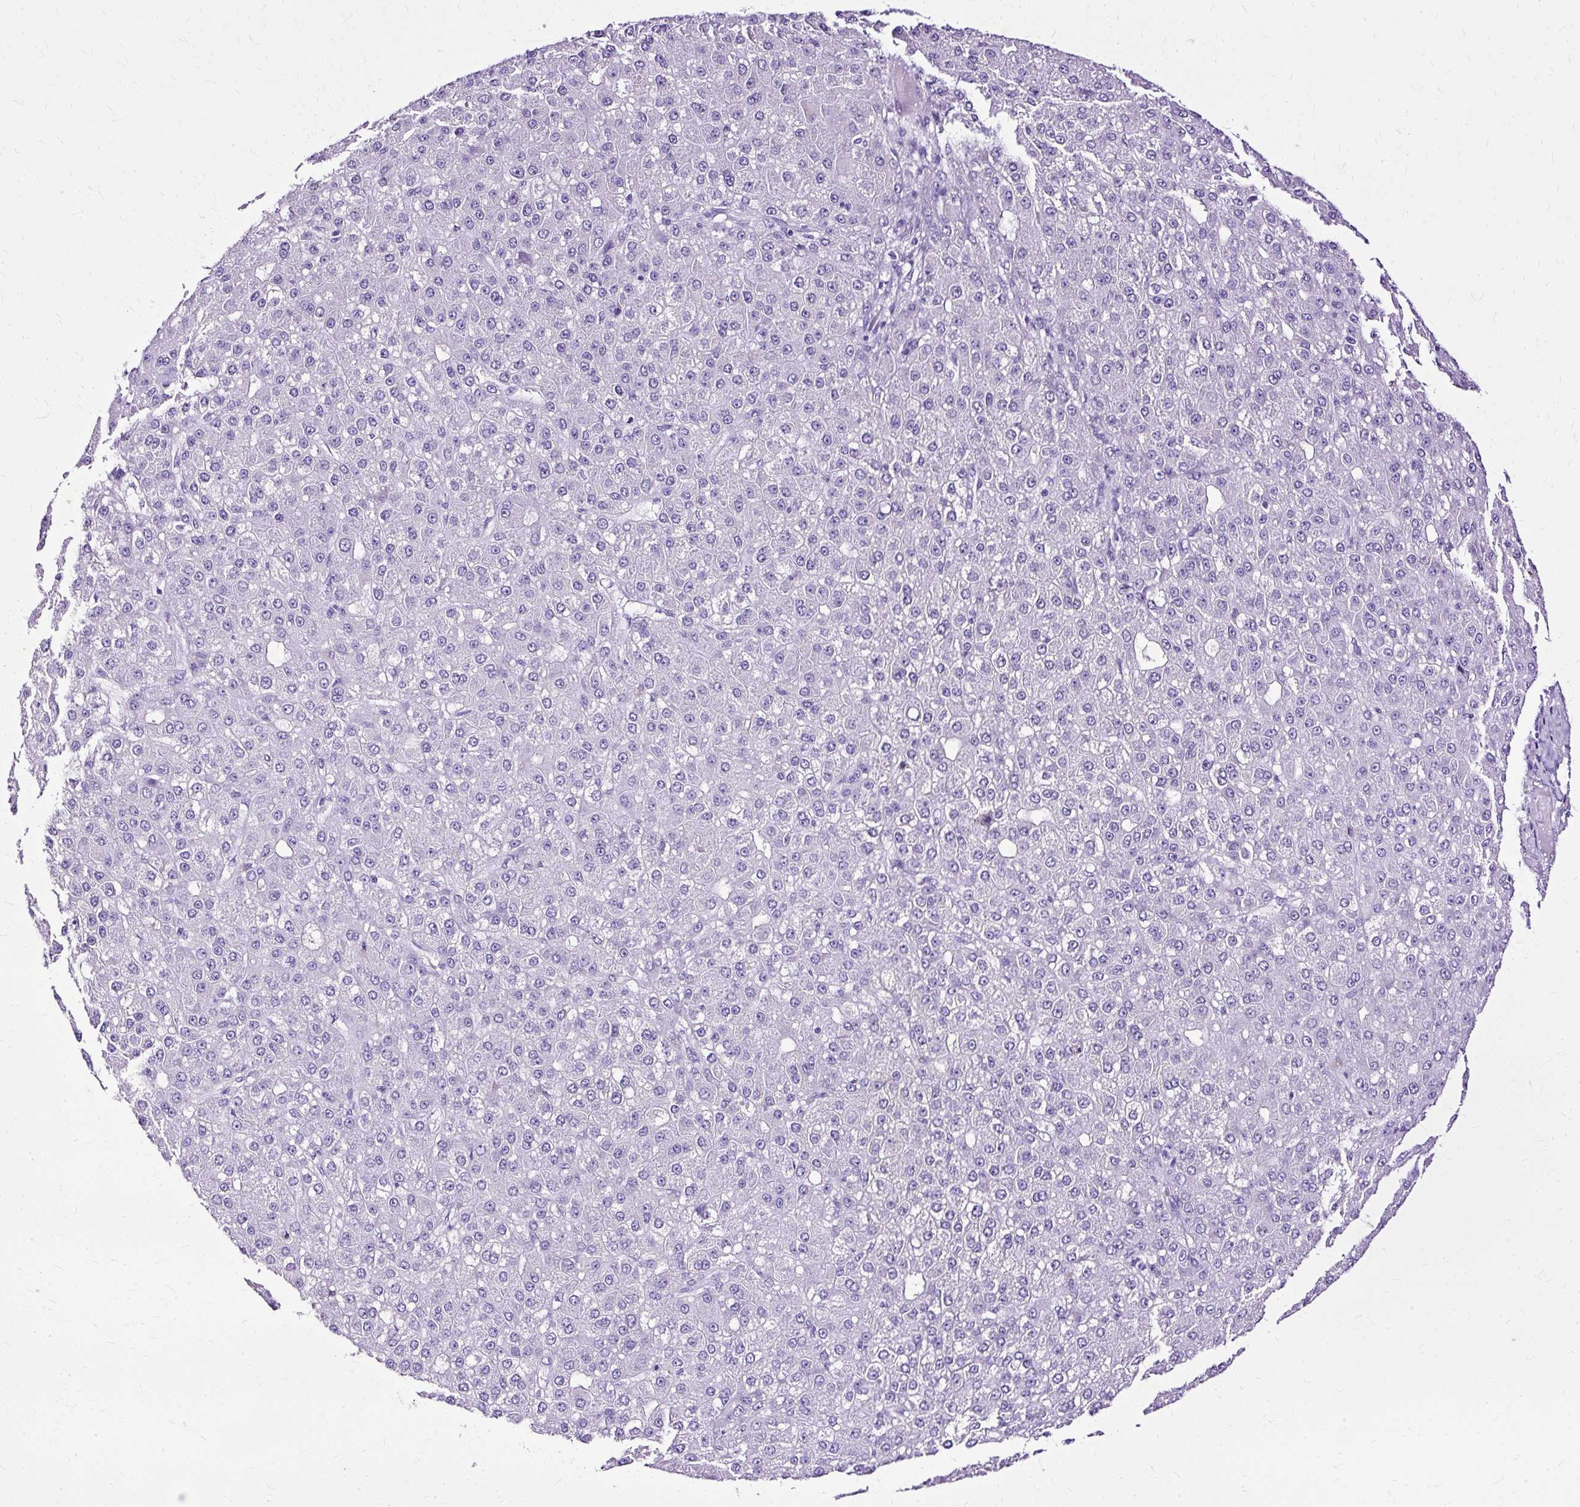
{"staining": {"intensity": "negative", "quantity": "none", "location": "none"}, "tissue": "liver cancer", "cell_type": "Tumor cells", "image_type": "cancer", "snomed": [{"axis": "morphology", "description": "Carcinoma, Hepatocellular, NOS"}, {"axis": "topography", "description": "Liver"}], "caption": "The micrograph displays no staining of tumor cells in liver hepatocellular carcinoma.", "gene": "SLC8A2", "patient": {"sex": "male", "age": 67}}